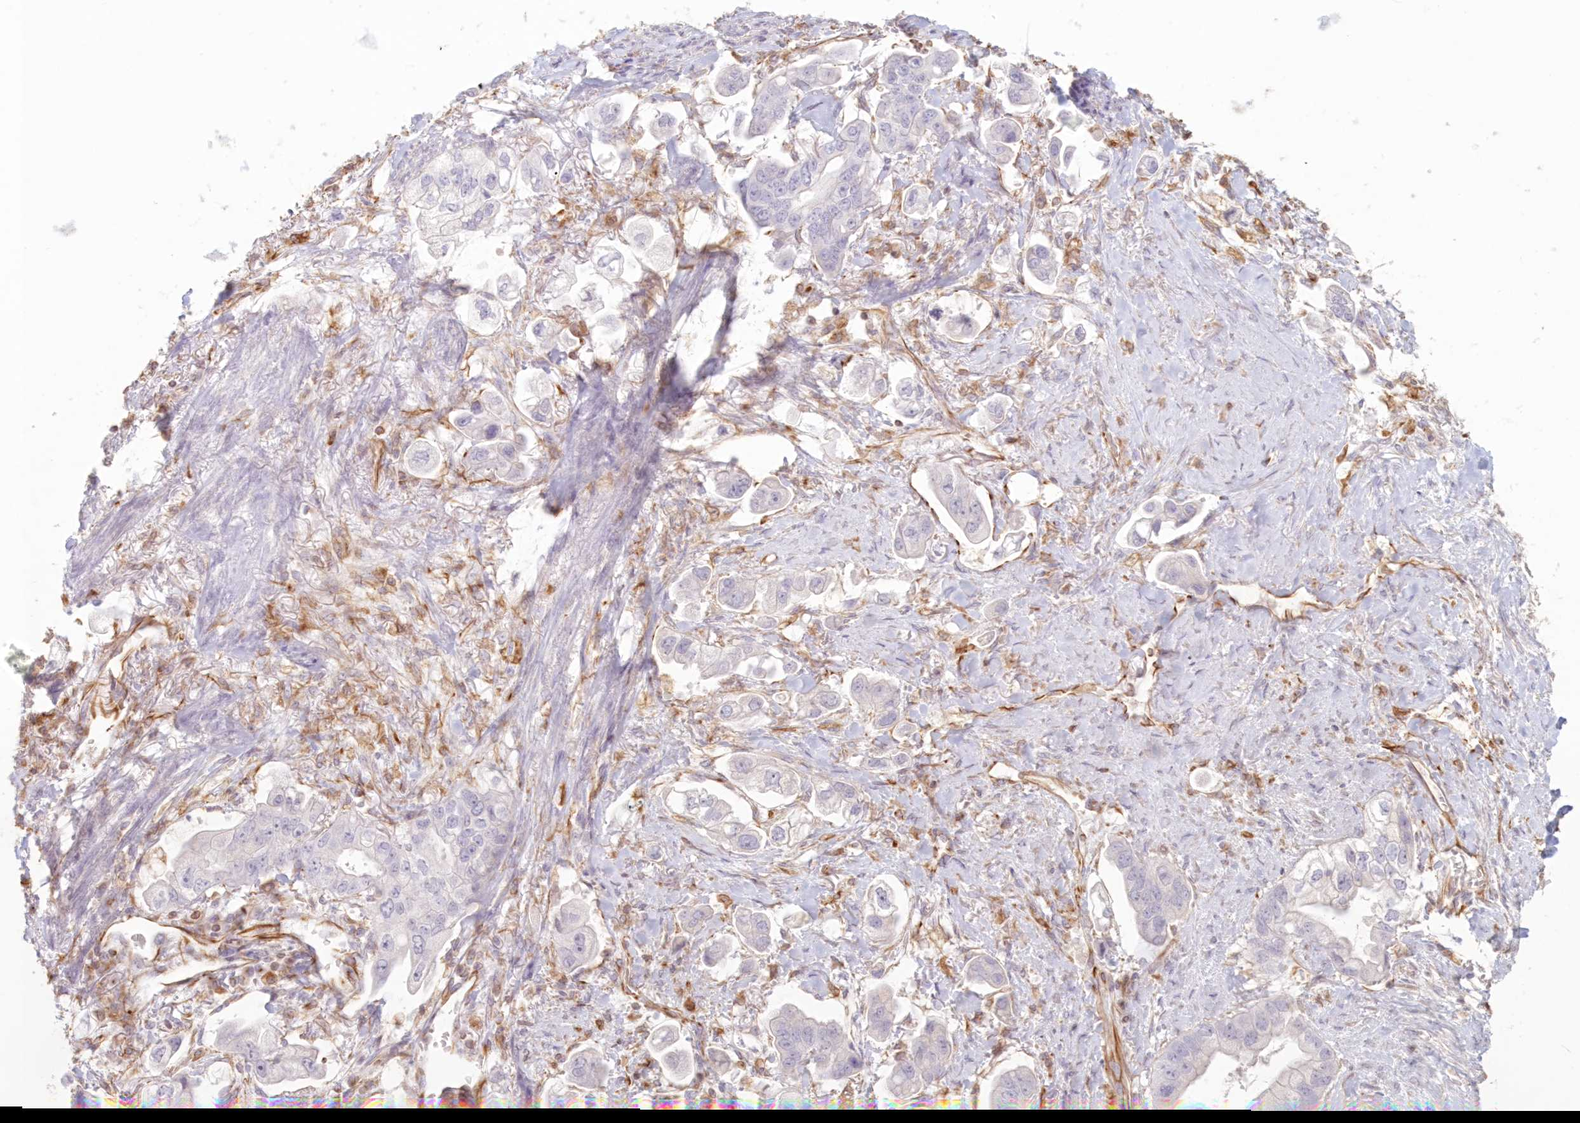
{"staining": {"intensity": "negative", "quantity": "none", "location": "none"}, "tissue": "stomach cancer", "cell_type": "Tumor cells", "image_type": "cancer", "snomed": [{"axis": "morphology", "description": "Adenocarcinoma, NOS"}, {"axis": "topography", "description": "Stomach"}], "caption": "Protein analysis of stomach cancer shows no significant staining in tumor cells. The staining is performed using DAB brown chromogen with nuclei counter-stained in using hematoxylin.", "gene": "DMRTB1", "patient": {"sex": "male", "age": 62}}